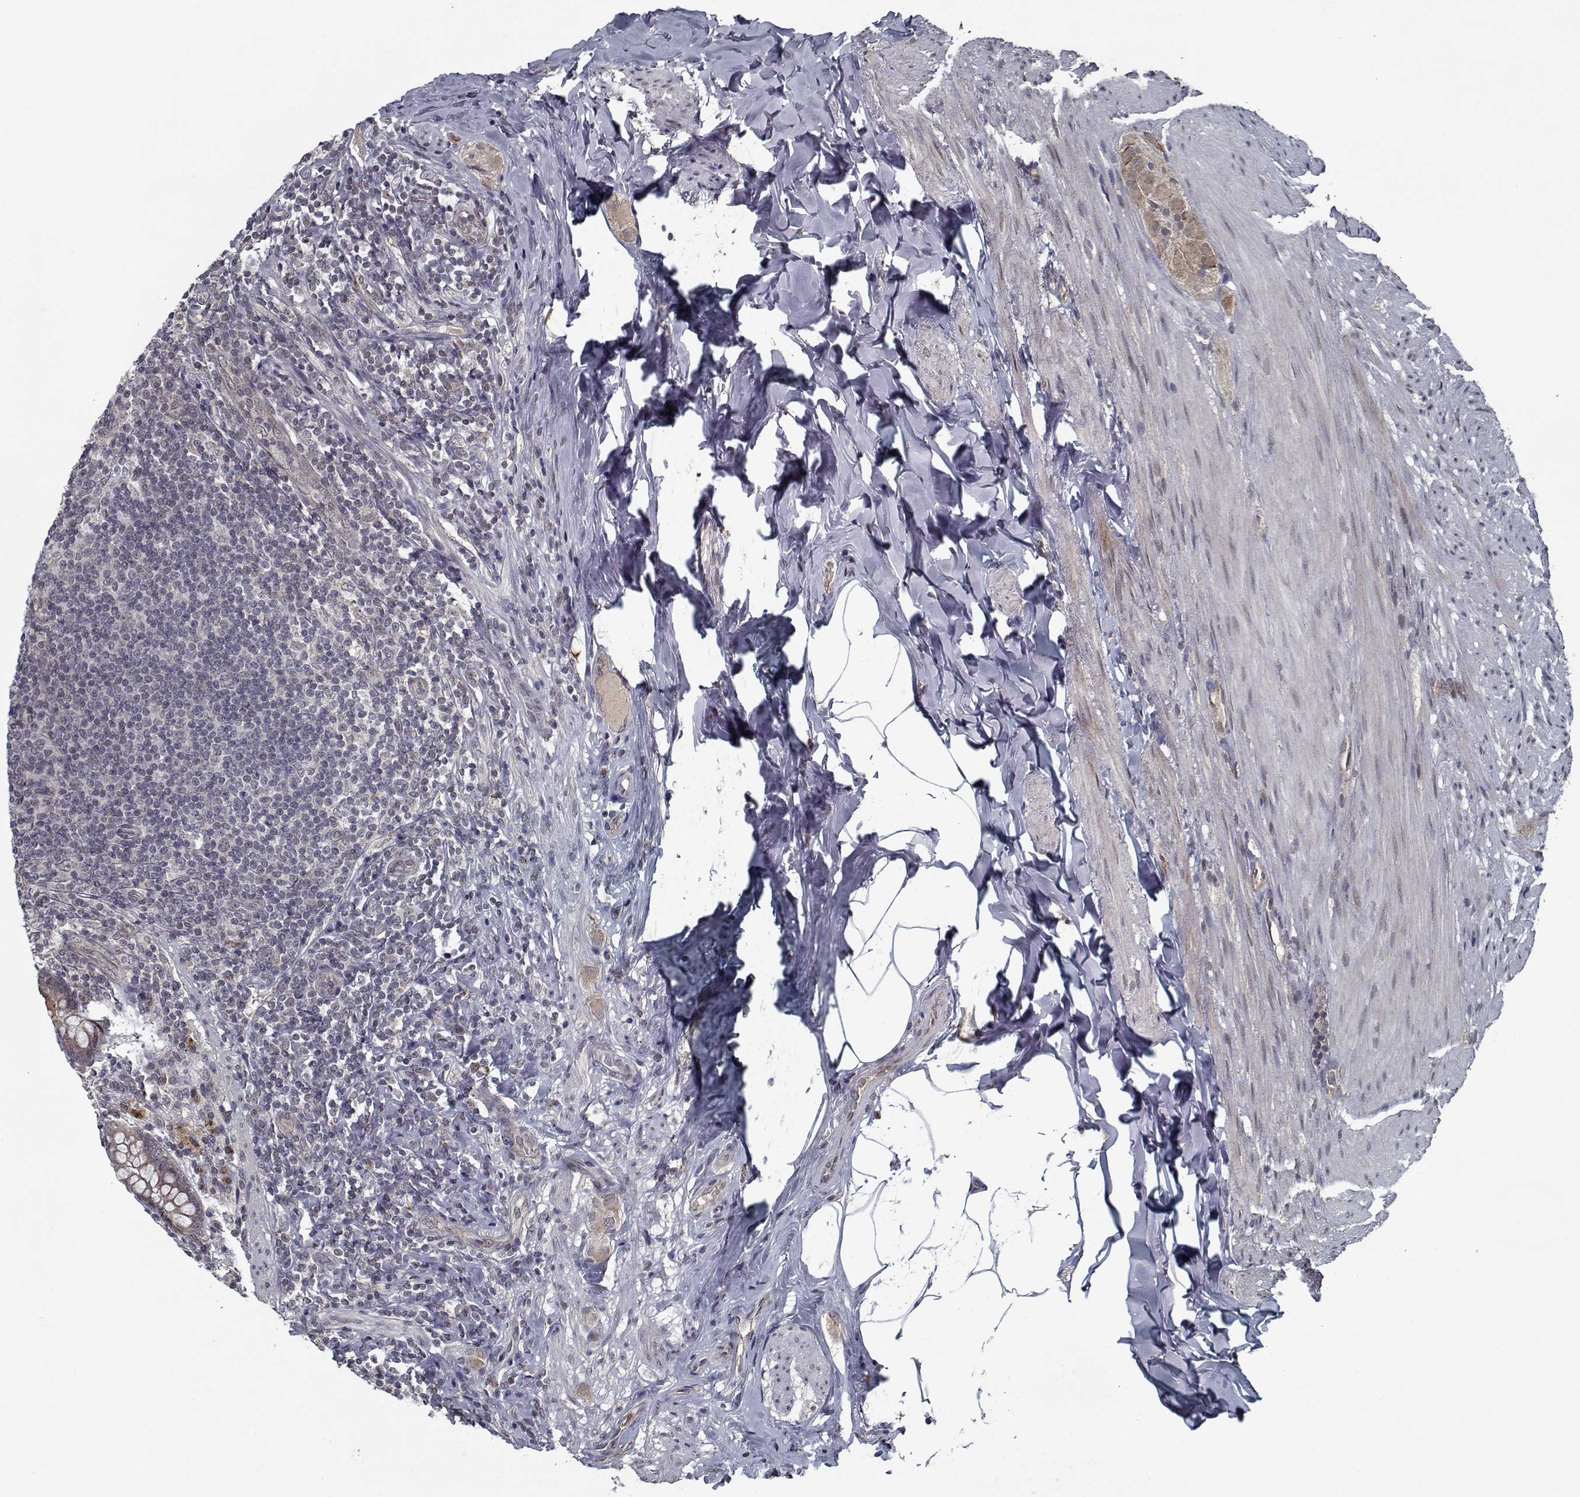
{"staining": {"intensity": "weak", "quantity": ">75%", "location": "cytoplasmic/membranous"}, "tissue": "appendix", "cell_type": "Glandular cells", "image_type": "normal", "snomed": [{"axis": "morphology", "description": "Normal tissue, NOS"}, {"axis": "topography", "description": "Appendix"}], "caption": "A micrograph showing weak cytoplasmic/membranous expression in about >75% of glandular cells in normal appendix, as visualized by brown immunohistochemical staining.", "gene": "NLK", "patient": {"sex": "male", "age": 47}}